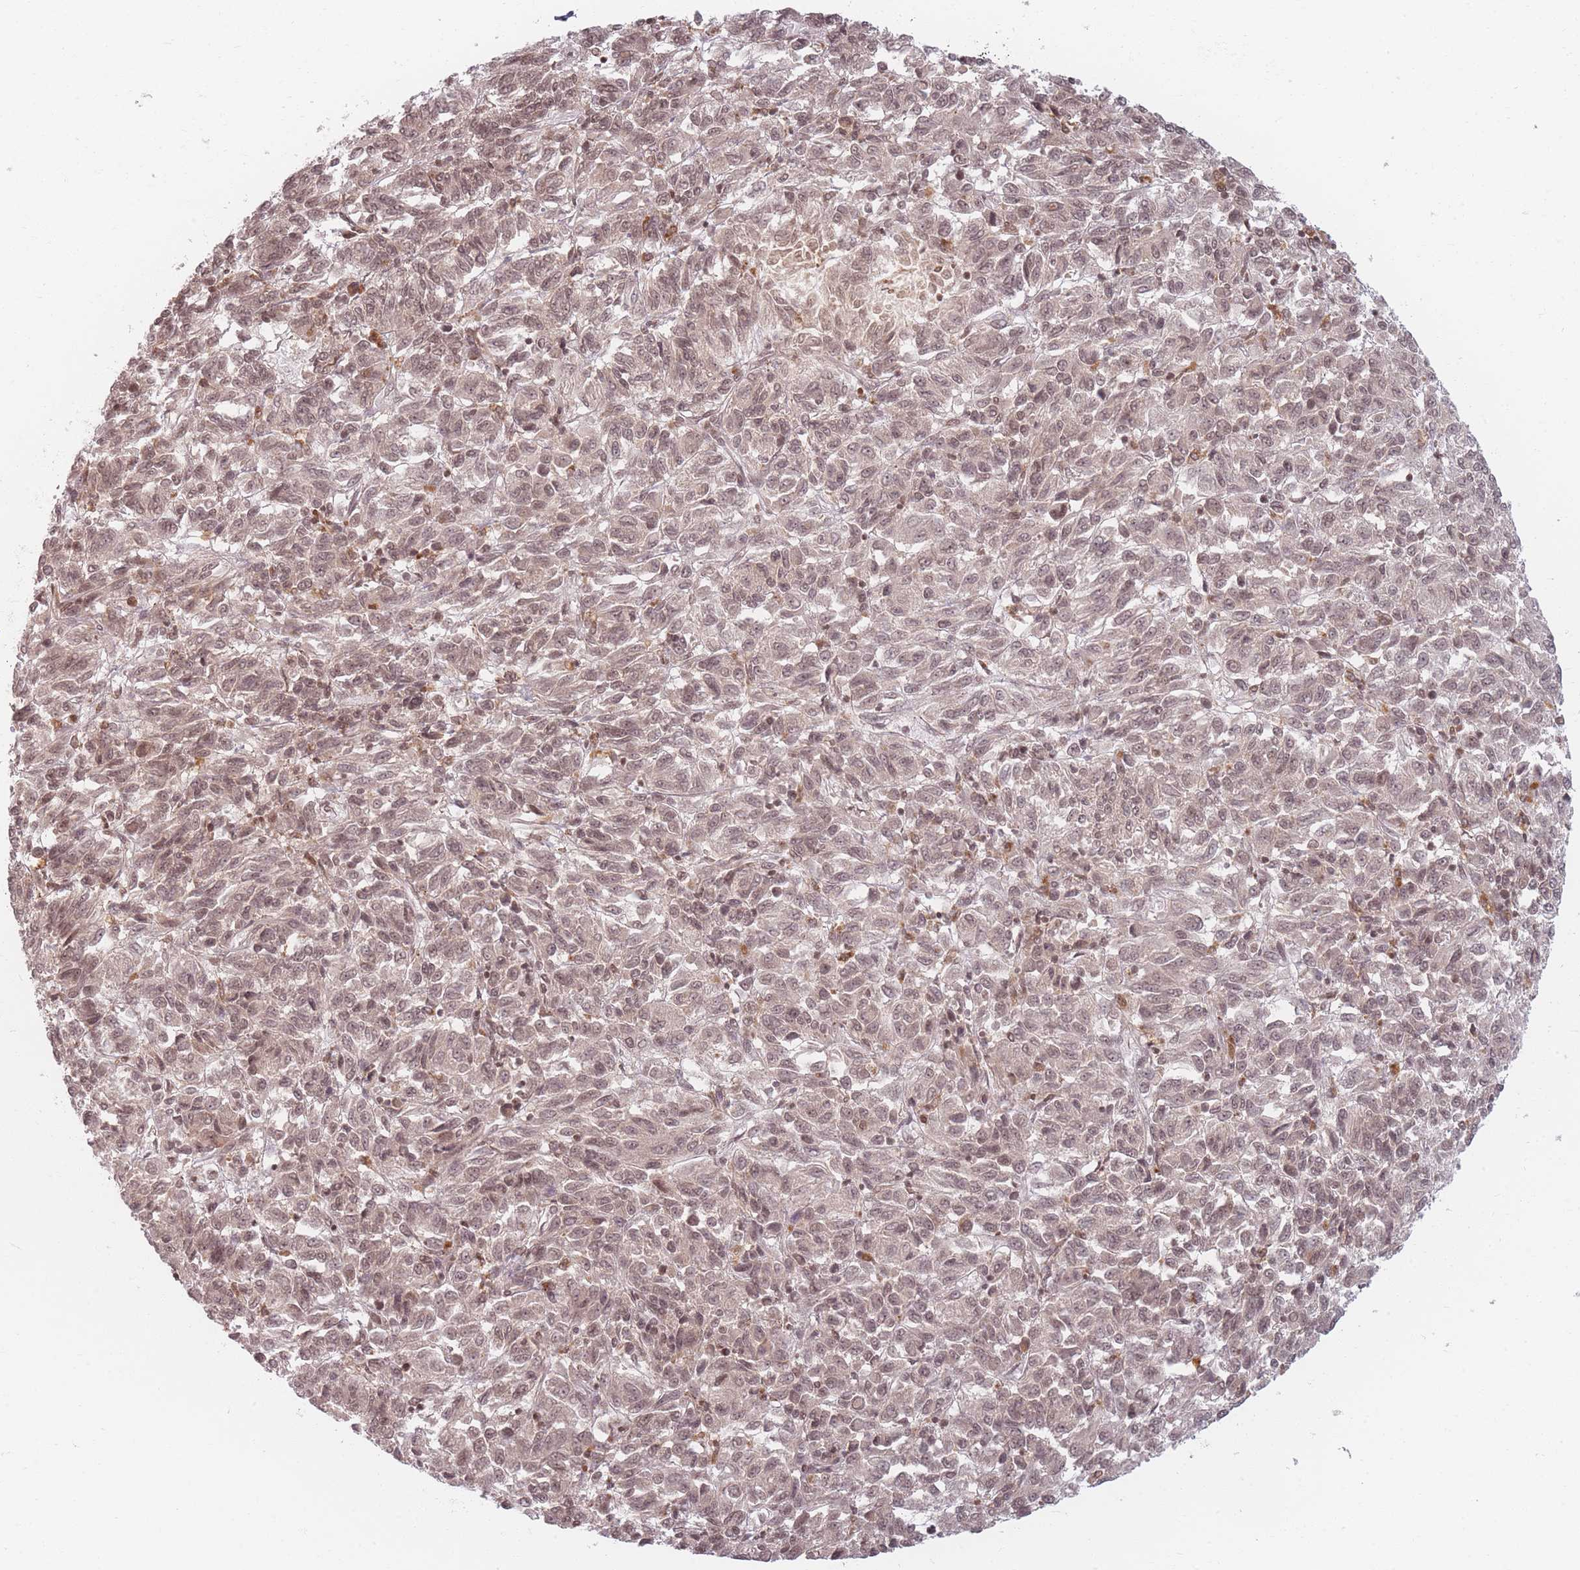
{"staining": {"intensity": "weak", "quantity": ">75%", "location": "cytoplasmic/membranous,nuclear"}, "tissue": "melanoma", "cell_type": "Tumor cells", "image_type": "cancer", "snomed": [{"axis": "morphology", "description": "Malignant melanoma, Metastatic site"}, {"axis": "topography", "description": "Lung"}], "caption": "Immunohistochemistry (IHC) photomicrograph of neoplastic tissue: malignant melanoma (metastatic site) stained using immunohistochemistry displays low levels of weak protein expression localized specifically in the cytoplasmic/membranous and nuclear of tumor cells, appearing as a cytoplasmic/membranous and nuclear brown color.", "gene": "SPATA45", "patient": {"sex": "male", "age": 64}}